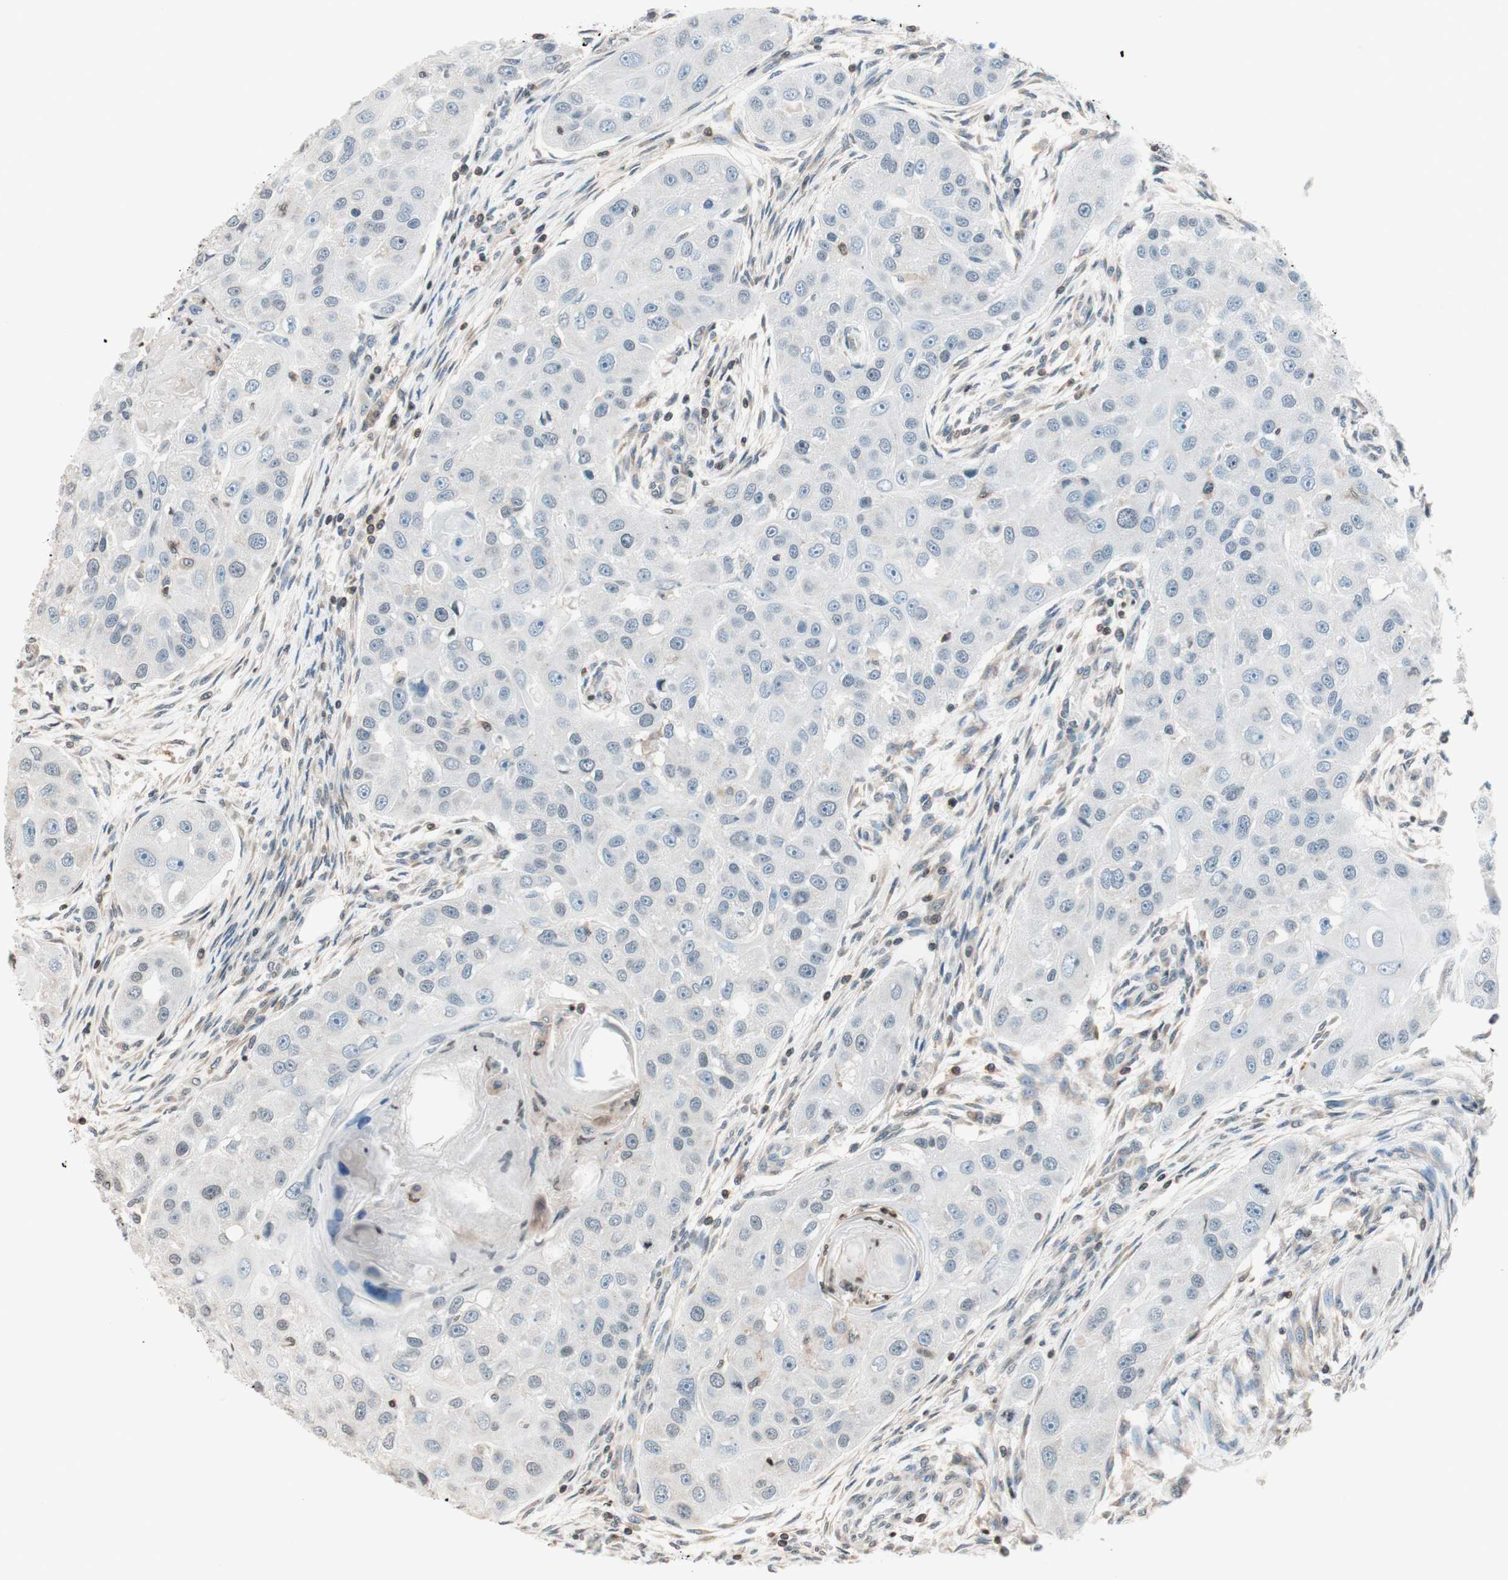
{"staining": {"intensity": "negative", "quantity": "none", "location": "none"}, "tissue": "head and neck cancer", "cell_type": "Tumor cells", "image_type": "cancer", "snomed": [{"axis": "morphology", "description": "Normal tissue, NOS"}, {"axis": "morphology", "description": "Squamous cell carcinoma, NOS"}, {"axis": "topography", "description": "Skeletal muscle"}, {"axis": "topography", "description": "Head-Neck"}], "caption": "This is a histopathology image of immunohistochemistry (IHC) staining of head and neck cancer (squamous cell carcinoma), which shows no positivity in tumor cells.", "gene": "WIPF1", "patient": {"sex": "male", "age": 51}}